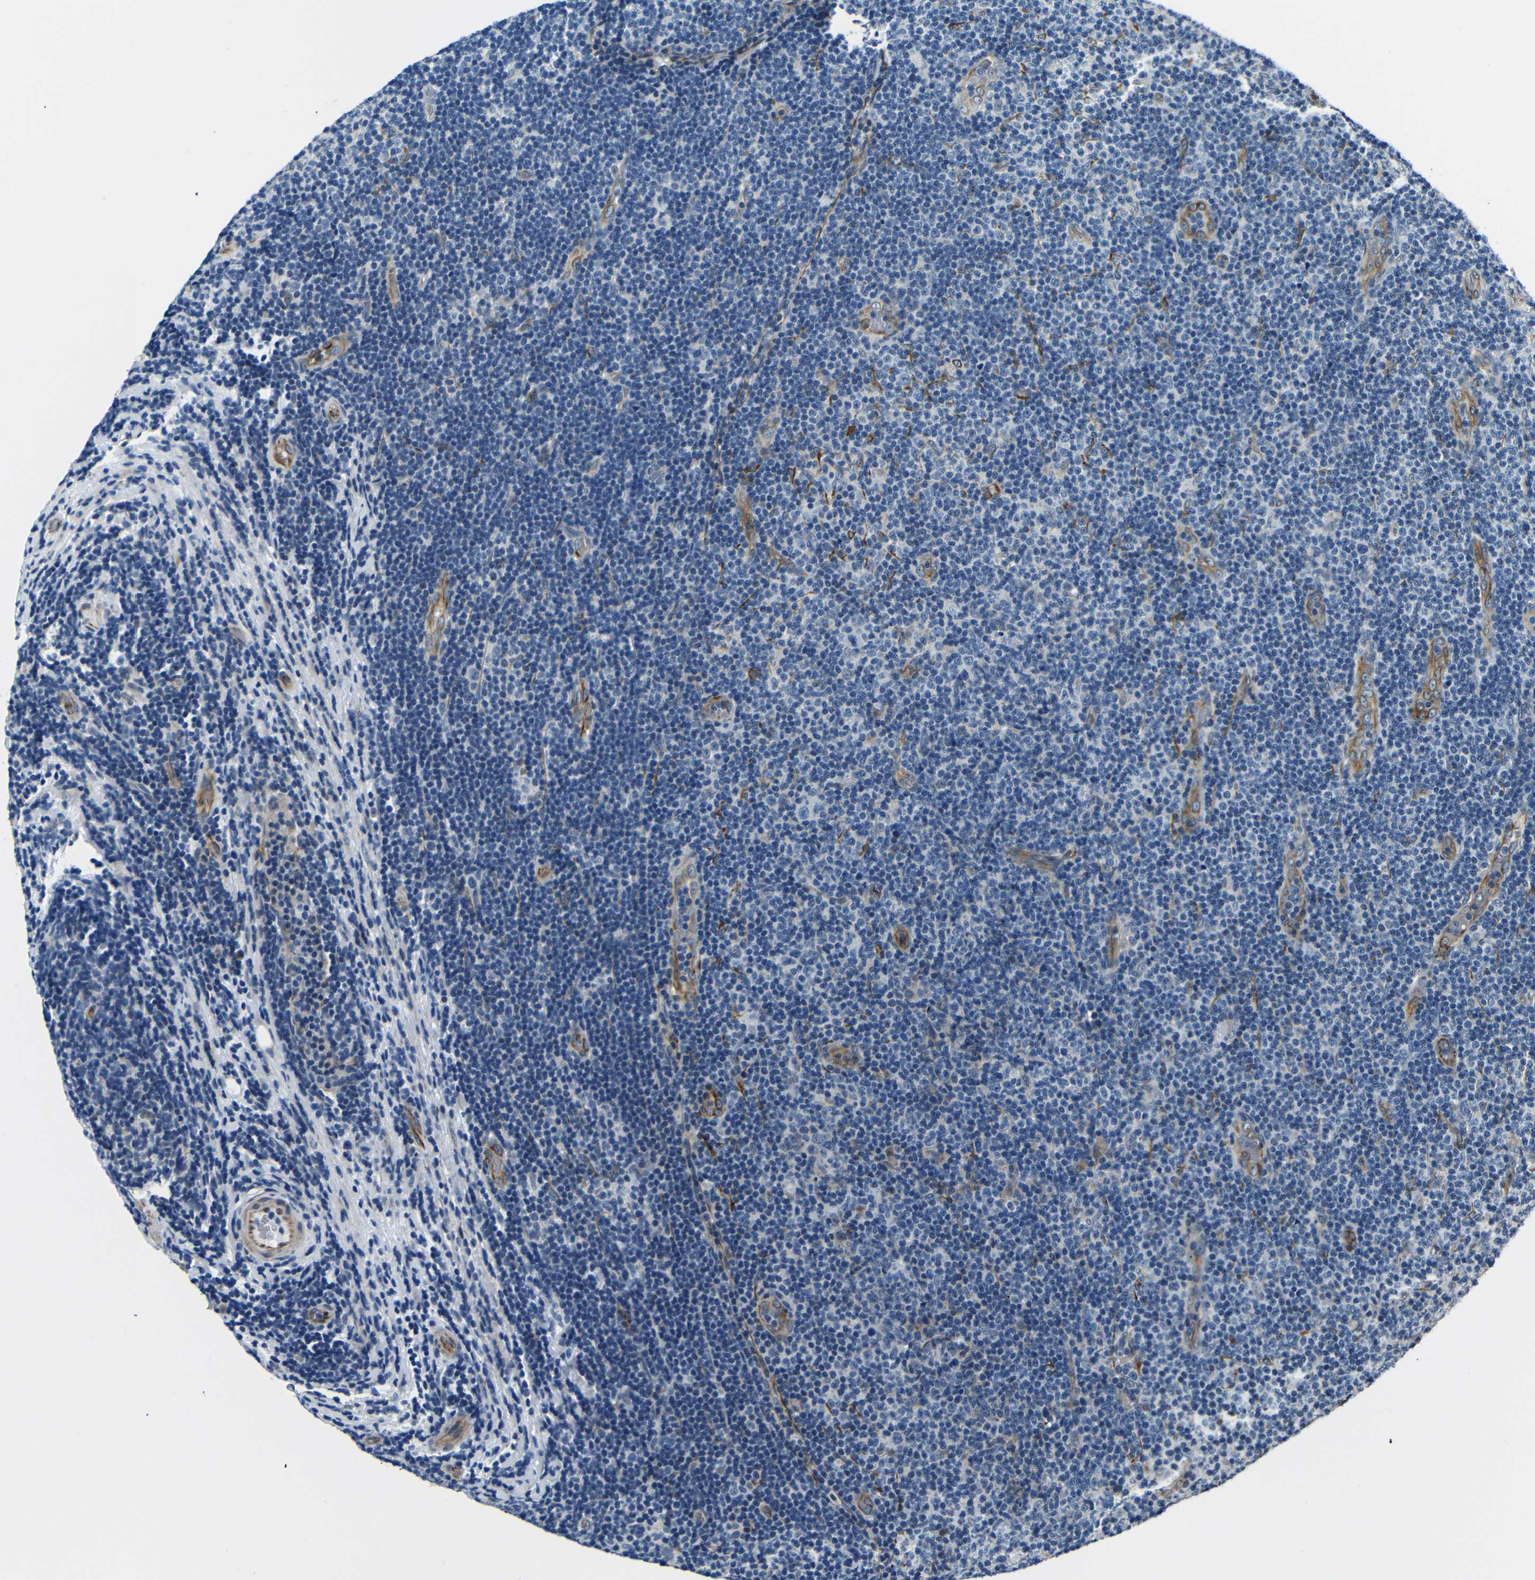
{"staining": {"intensity": "negative", "quantity": "none", "location": "none"}, "tissue": "lymphoma", "cell_type": "Tumor cells", "image_type": "cancer", "snomed": [{"axis": "morphology", "description": "Malignant lymphoma, non-Hodgkin's type, Low grade"}, {"axis": "topography", "description": "Lymph node"}], "caption": "Human low-grade malignant lymphoma, non-Hodgkin's type stained for a protein using IHC exhibits no positivity in tumor cells.", "gene": "TAFA1", "patient": {"sex": "male", "age": 83}}